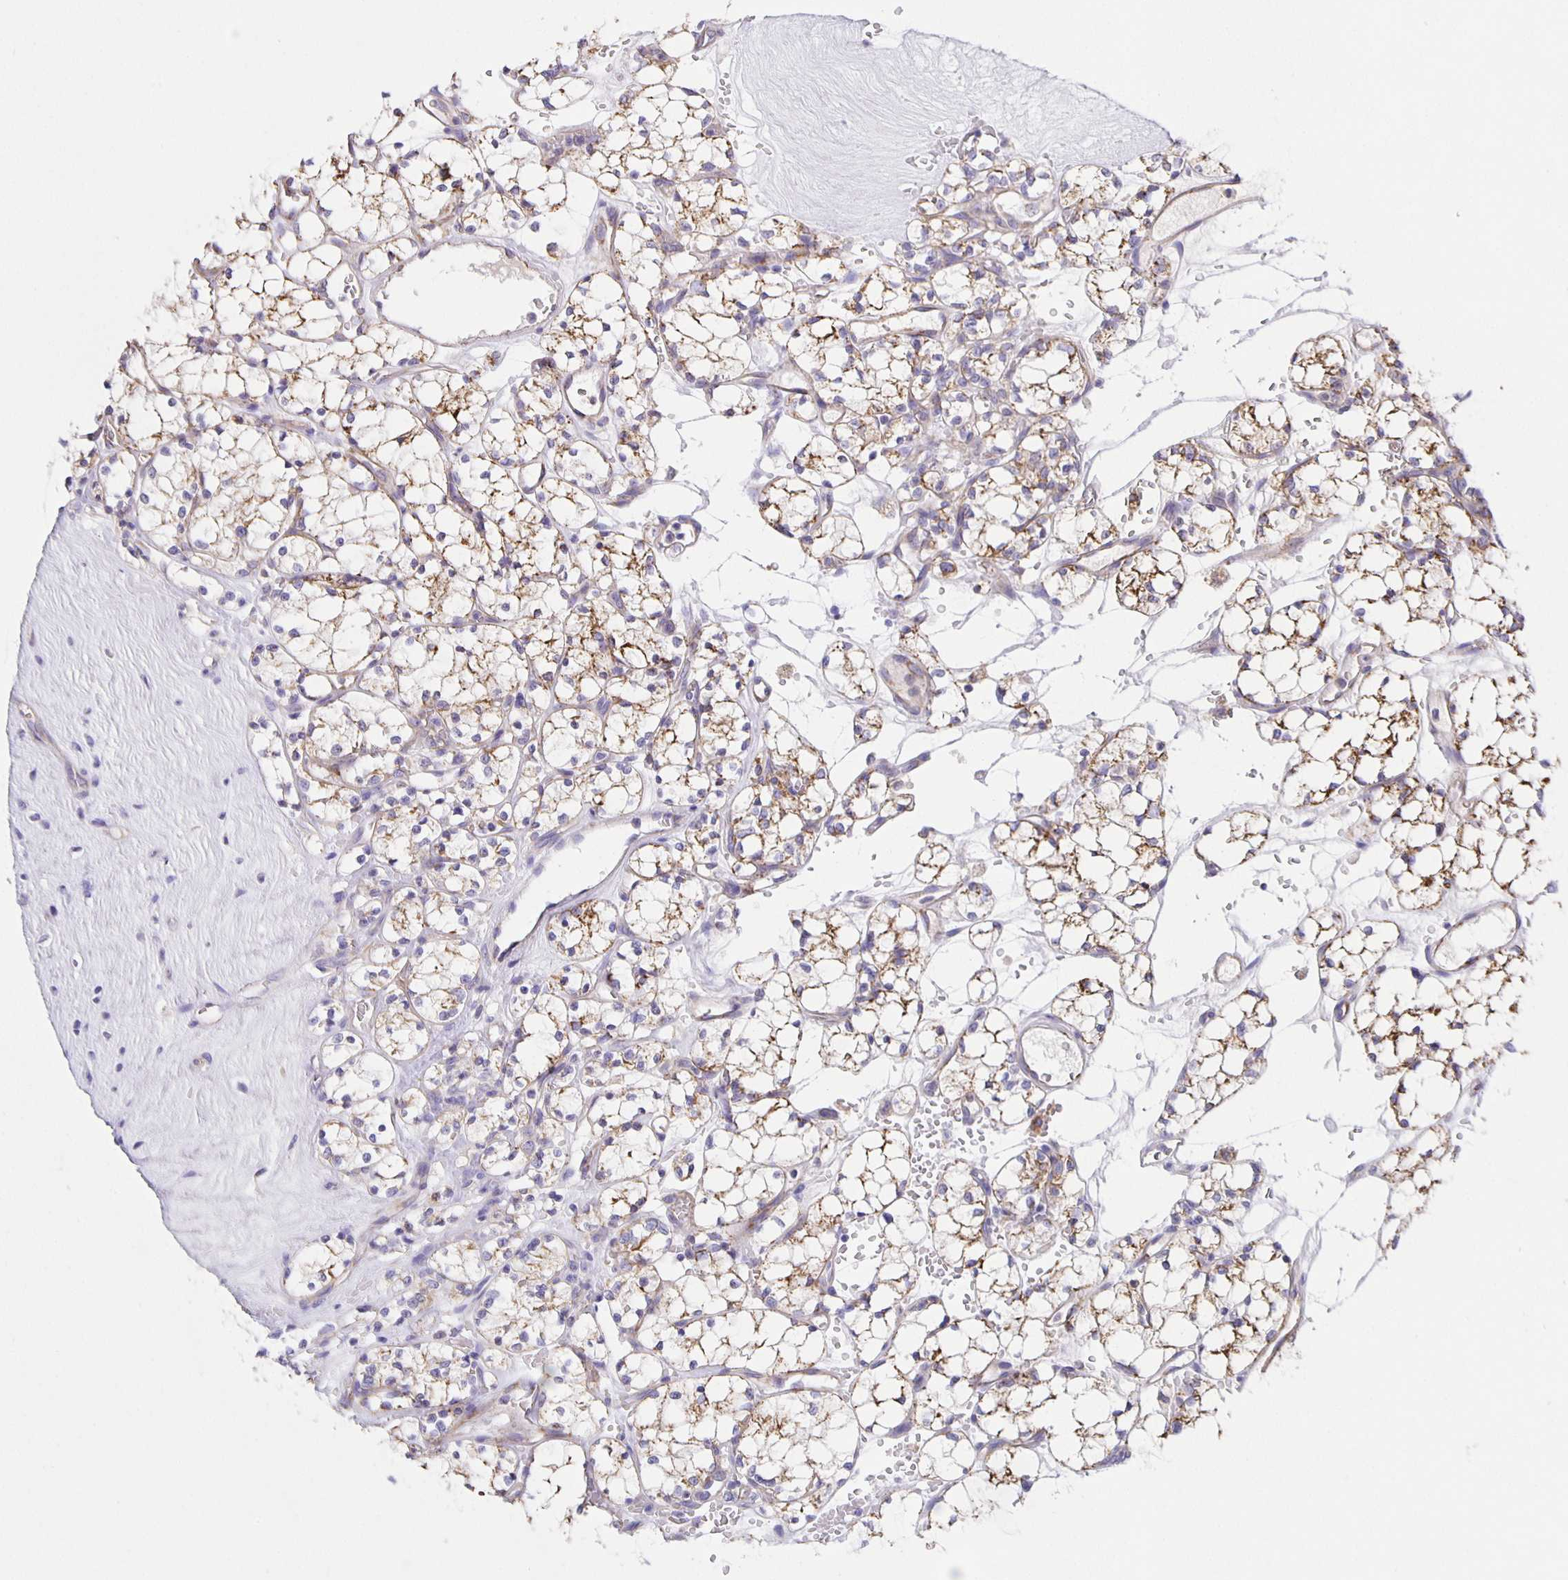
{"staining": {"intensity": "strong", "quantity": "<25%", "location": "cytoplasmic/membranous"}, "tissue": "renal cancer", "cell_type": "Tumor cells", "image_type": "cancer", "snomed": [{"axis": "morphology", "description": "Adenocarcinoma, NOS"}, {"axis": "topography", "description": "Kidney"}], "caption": "Tumor cells demonstrate medium levels of strong cytoplasmic/membranous staining in about <25% of cells in renal cancer (adenocarcinoma).", "gene": "JMJD4", "patient": {"sex": "female", "age": 69}}